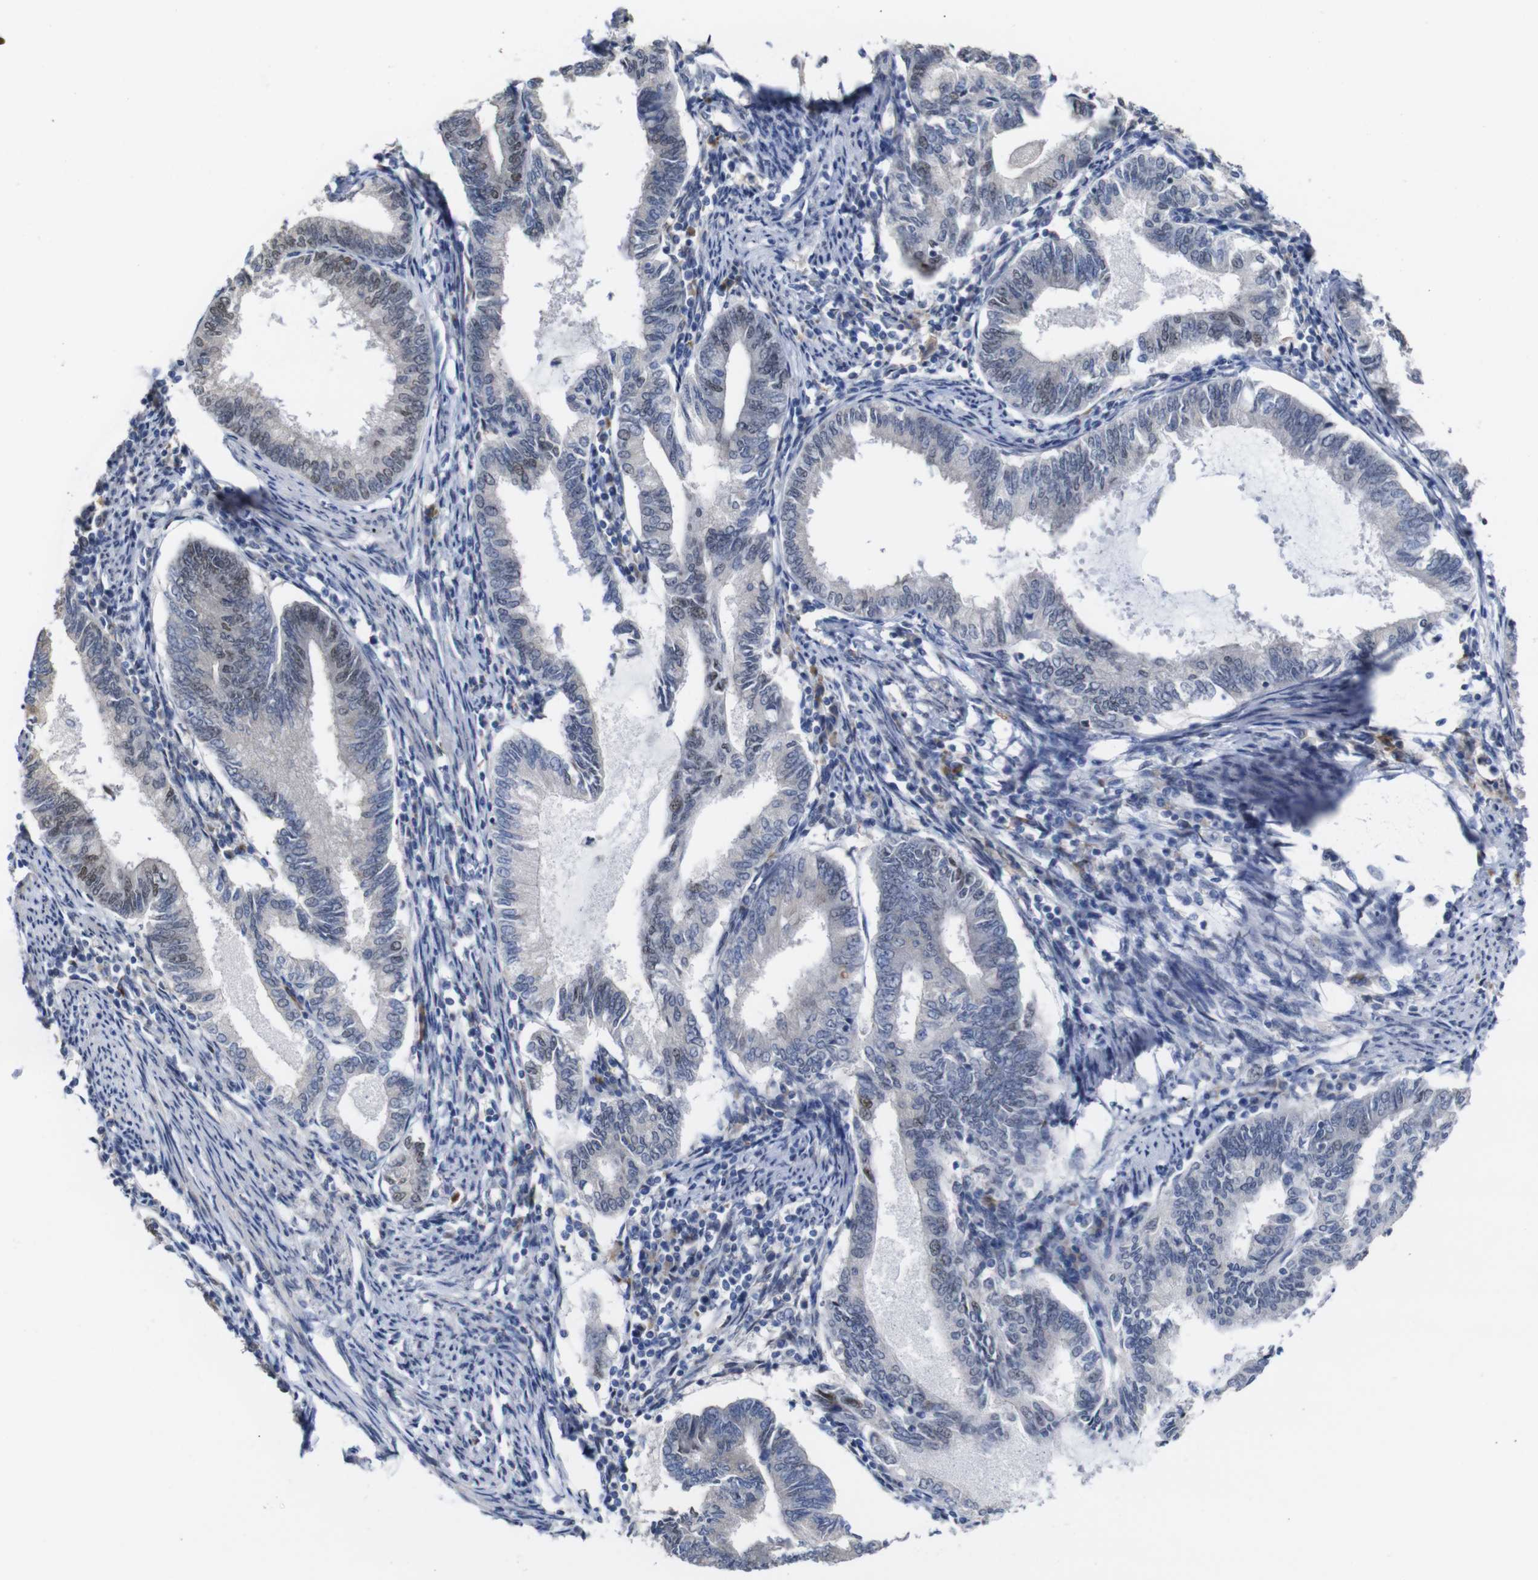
{"staining": {"intensity": "weak", "quantity": "<25%", "location": "nuclear"}, "tissue": "endometrial cancer", "cell_type": "Tumor cells", "image_type": "cancer", "snomed": [{"axis": "morphology", "description": "Adenocarcinoma, NOS"}, {"axis": "topography", "description": "Endometrium"}], "caption": "An image of endometrial cancer (adenocarcinoma) stained for a protein exhibits no brown staining in tumor cells.", "gene": "TCEAL9", "patient": {"sex": "female", "age": 86}}